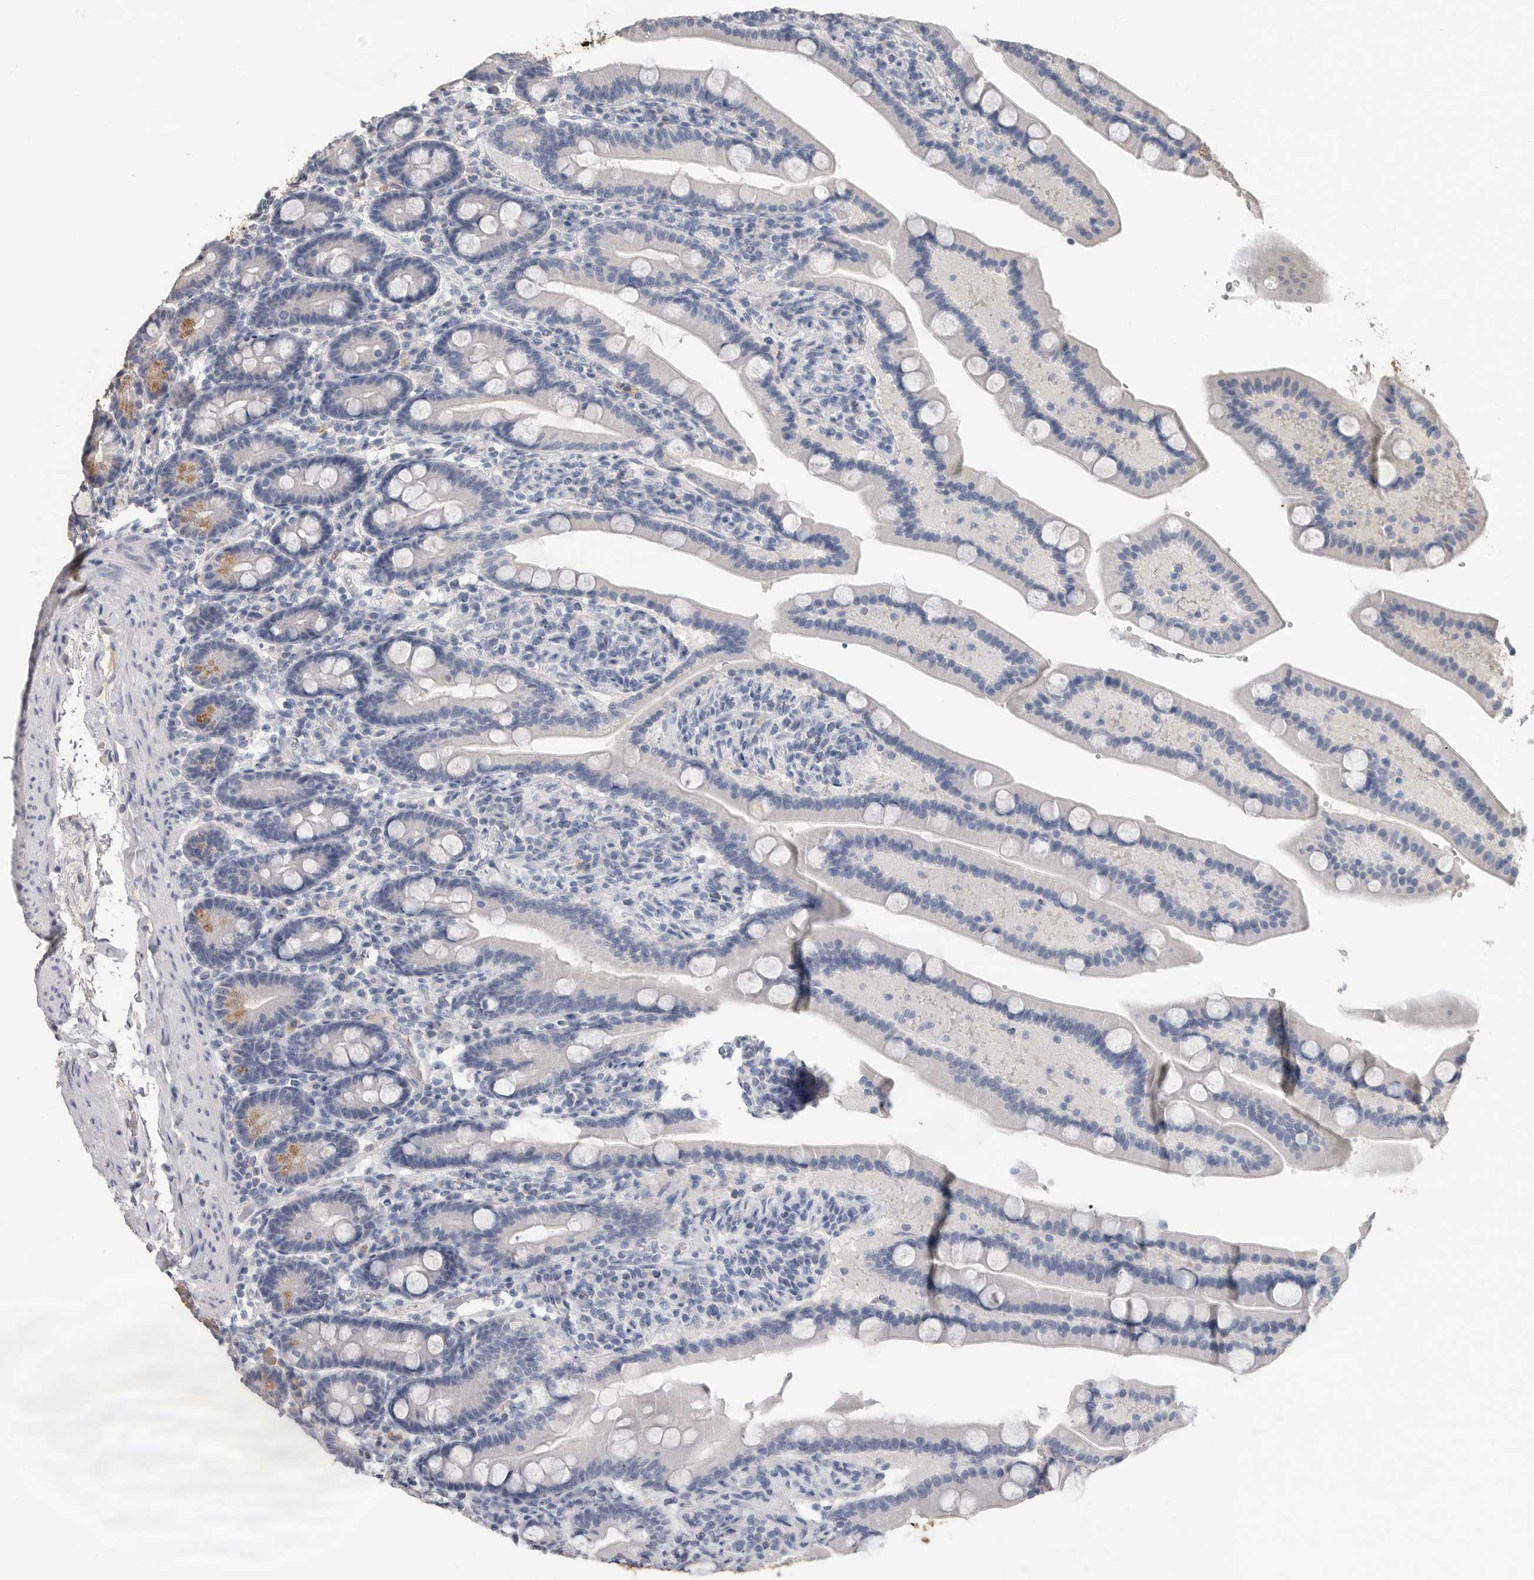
{"staining": {"intensity": "negative", "quantity": "none", "location": "none"}, "tissue": "duodenum", "cell_type": "Glandular cells", "image_type": "normal", "snomed": [{"axis": "morphology", "description": "Normal tissue, NOS"}, {"axis": "topography", "description": "Duodenum"}], "caption": "An immunohistochemistry (IHC) photomicrograph of unremarkable duodenum is shown. There is no staining in glandular cells of duodenum.", "gene": "FABP6", "patient": {"sex": "male", "age": 54}}